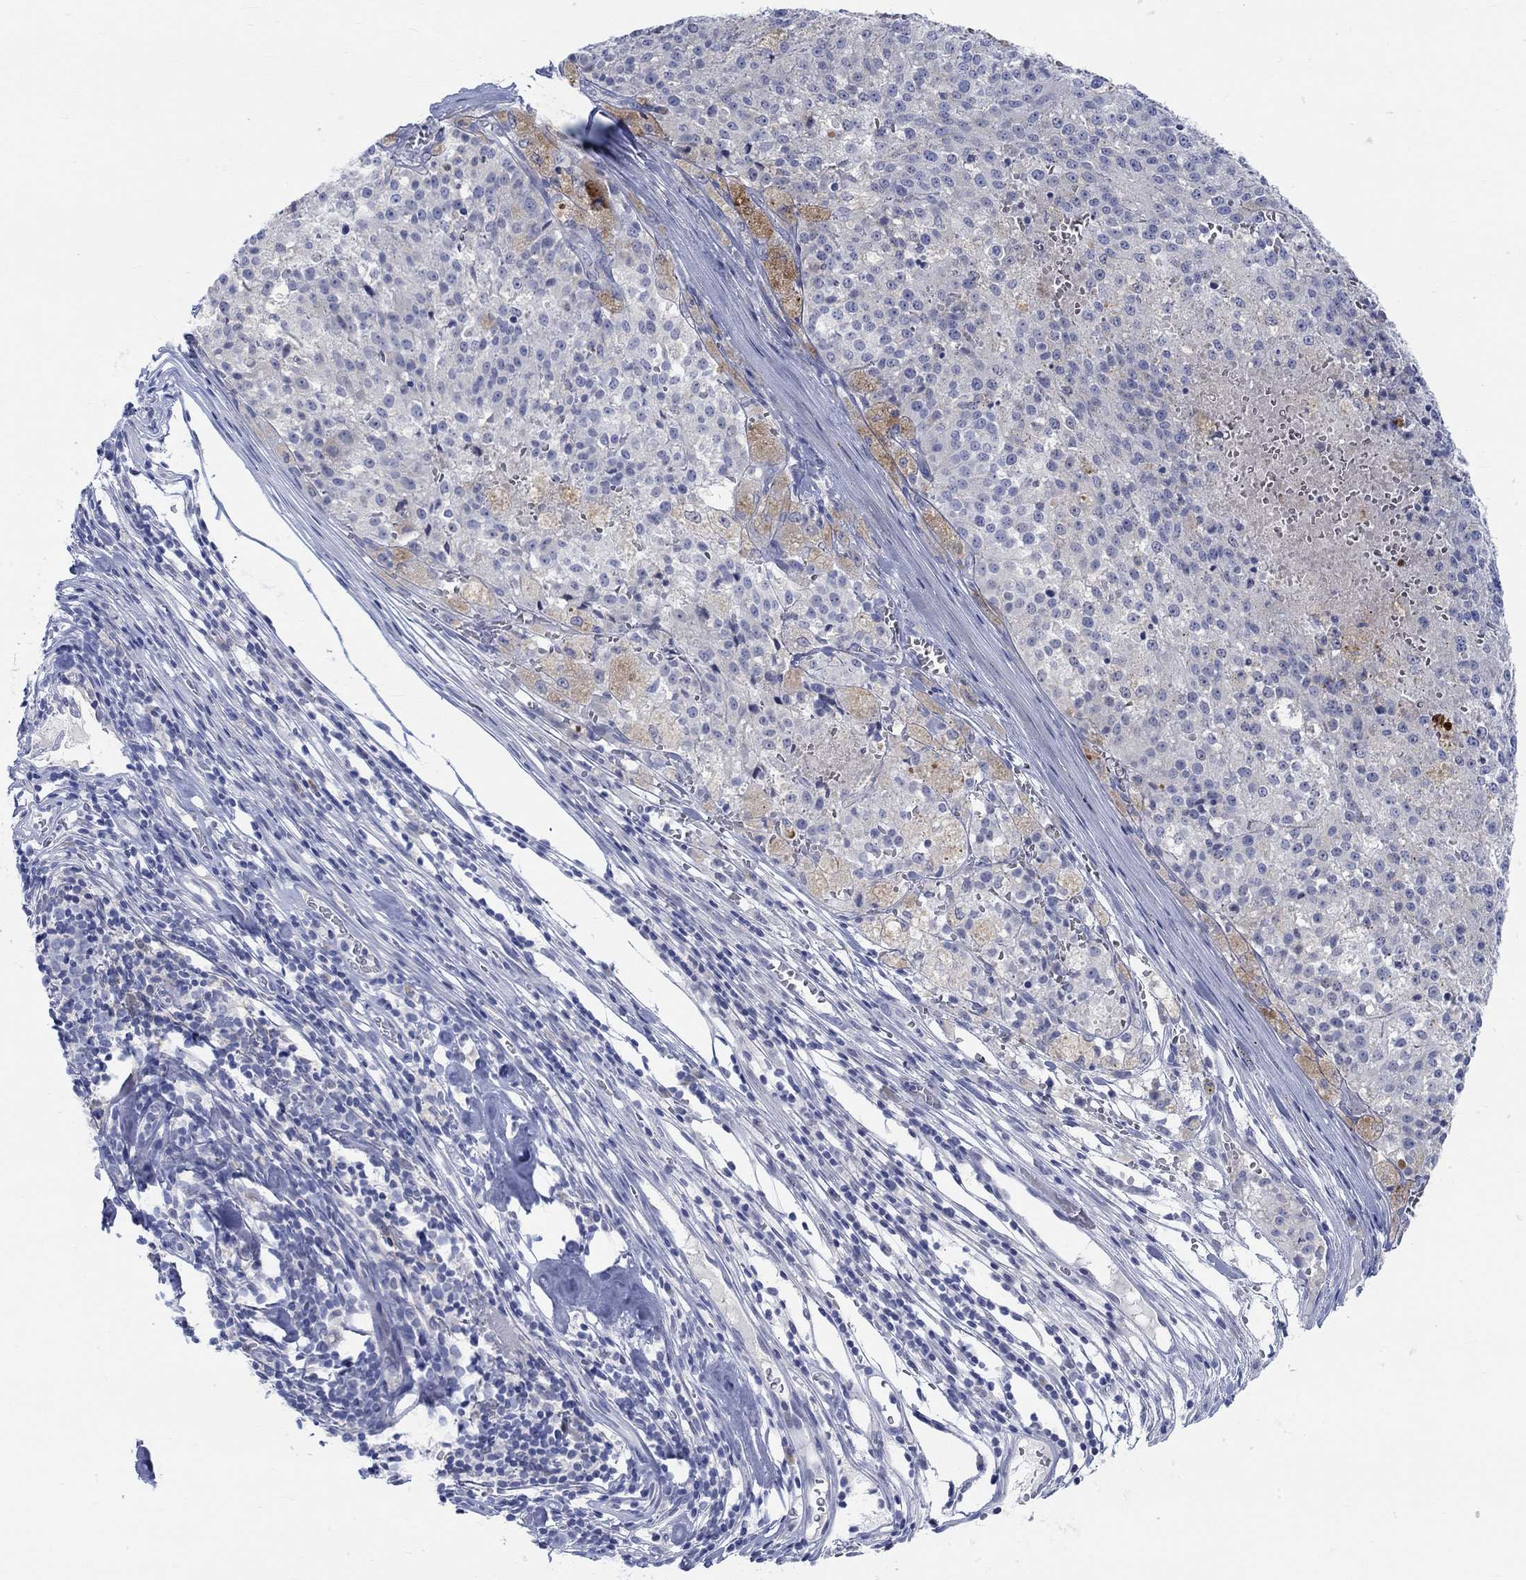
{"staining": {"intensity": "negative", "quantity": "none", "location": "none"}, "tissue": "melanoma", "cell_type": "Tumor cells", "image_type": "cancer", "snomed": [{"axis": "morphology", "description": "Malignant melanoma, Metastatic site"}, {"axis": "topography", "description": "Lymph node"}], "caption": "The histopathology image demonstrates no staining of tumor cells in malignant melanoma (metastatic site). Brightfield microscopy of immunohistochemistry stained with DAB (3,3'-diaminobenzidine) (brown) and hematoxylin (blue), captured at high magnification.", "gene": "NAV3", "patient": {"sex": "female", "age": 64}}